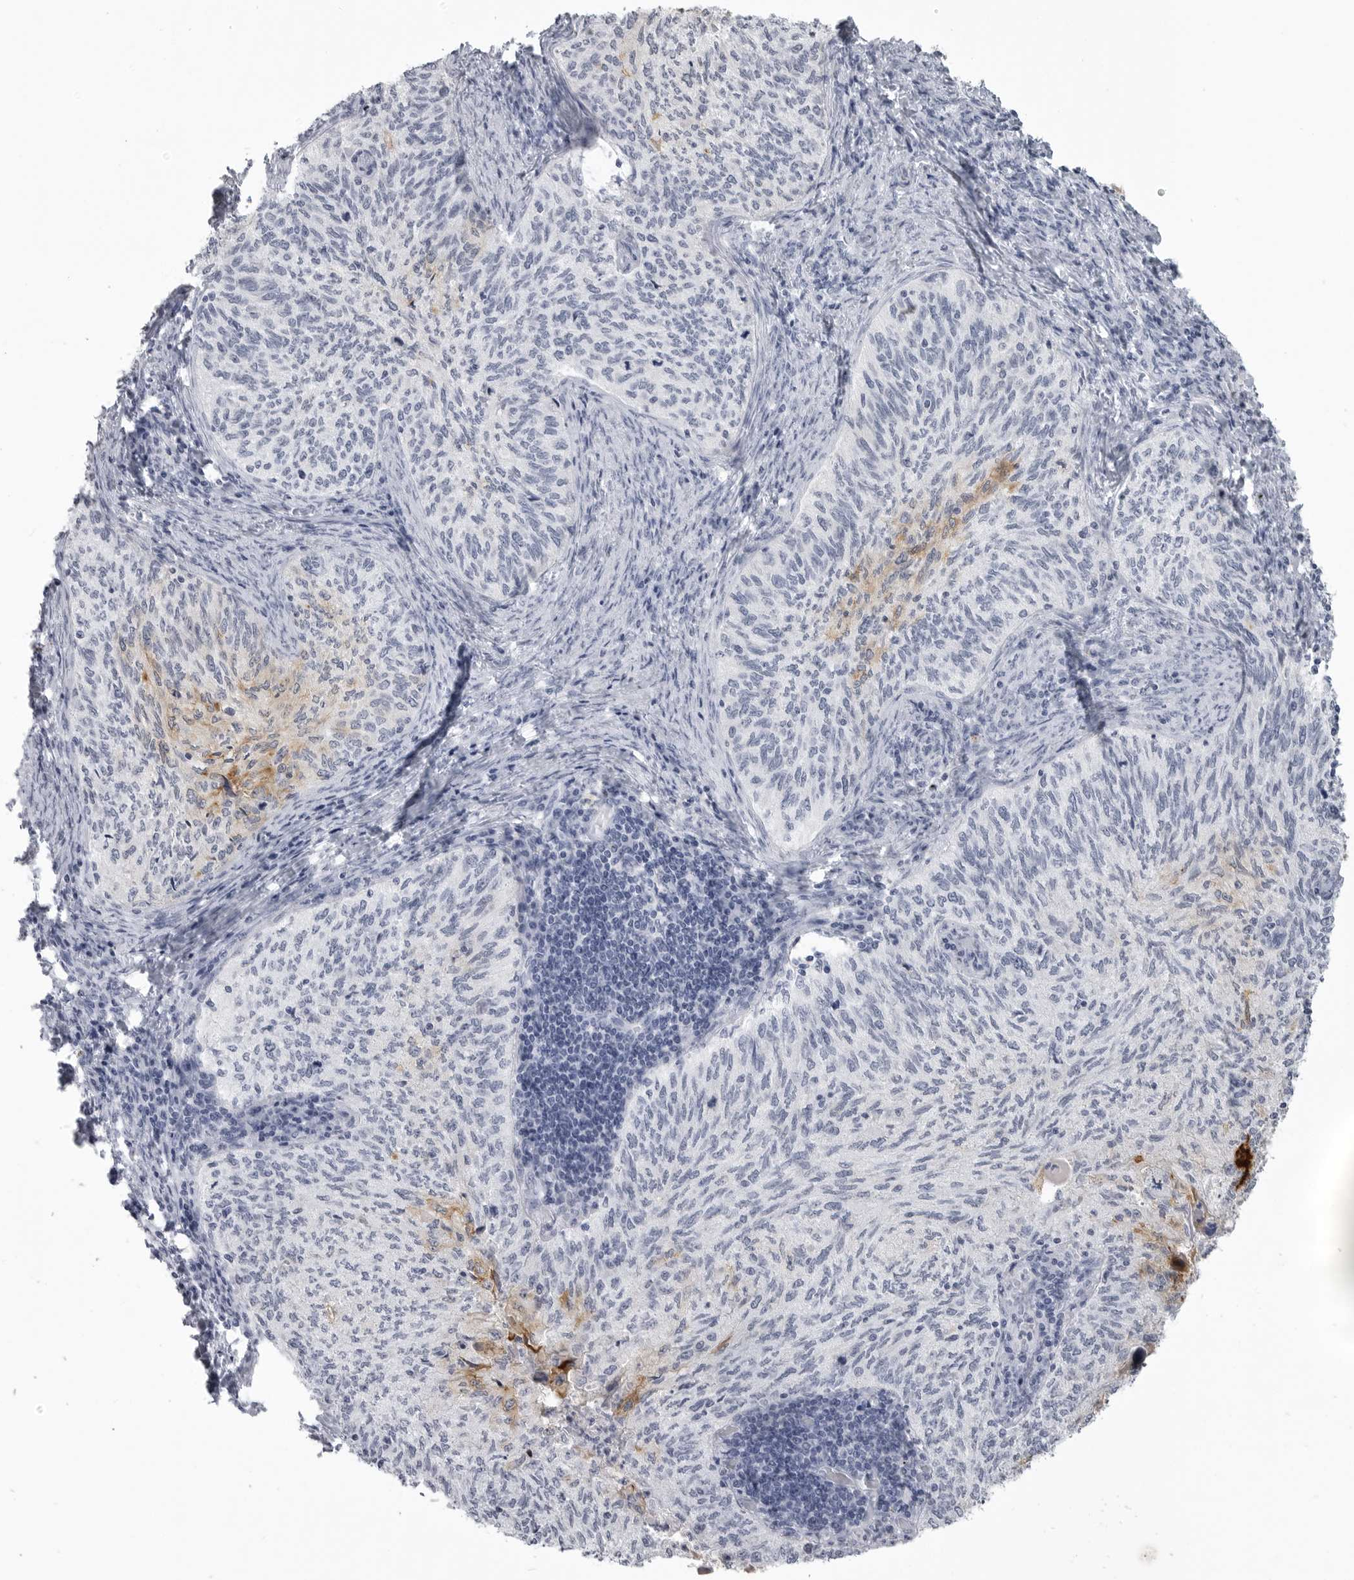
{"staining": {"intensity": "moderate", "quantity": "<25%", "location": "cytoplasmic/membranous"}, "tissue": "cervical cancer", "cell_type": "Tumor cells", "image_type": "cancer", "snomed": [{"axis": "morphology", "description": "Squamous cell carcinoma, NOS"}, {"axis": "topography", "description": "Cervix"}], "caption": "A brown stain labels moderate cytoplasmic/membranous expression of a protein in cervical squamous cell carcinoma tumor cells.", "gene": "LY6D", "patient": {"sex": "female", "age": 30}}